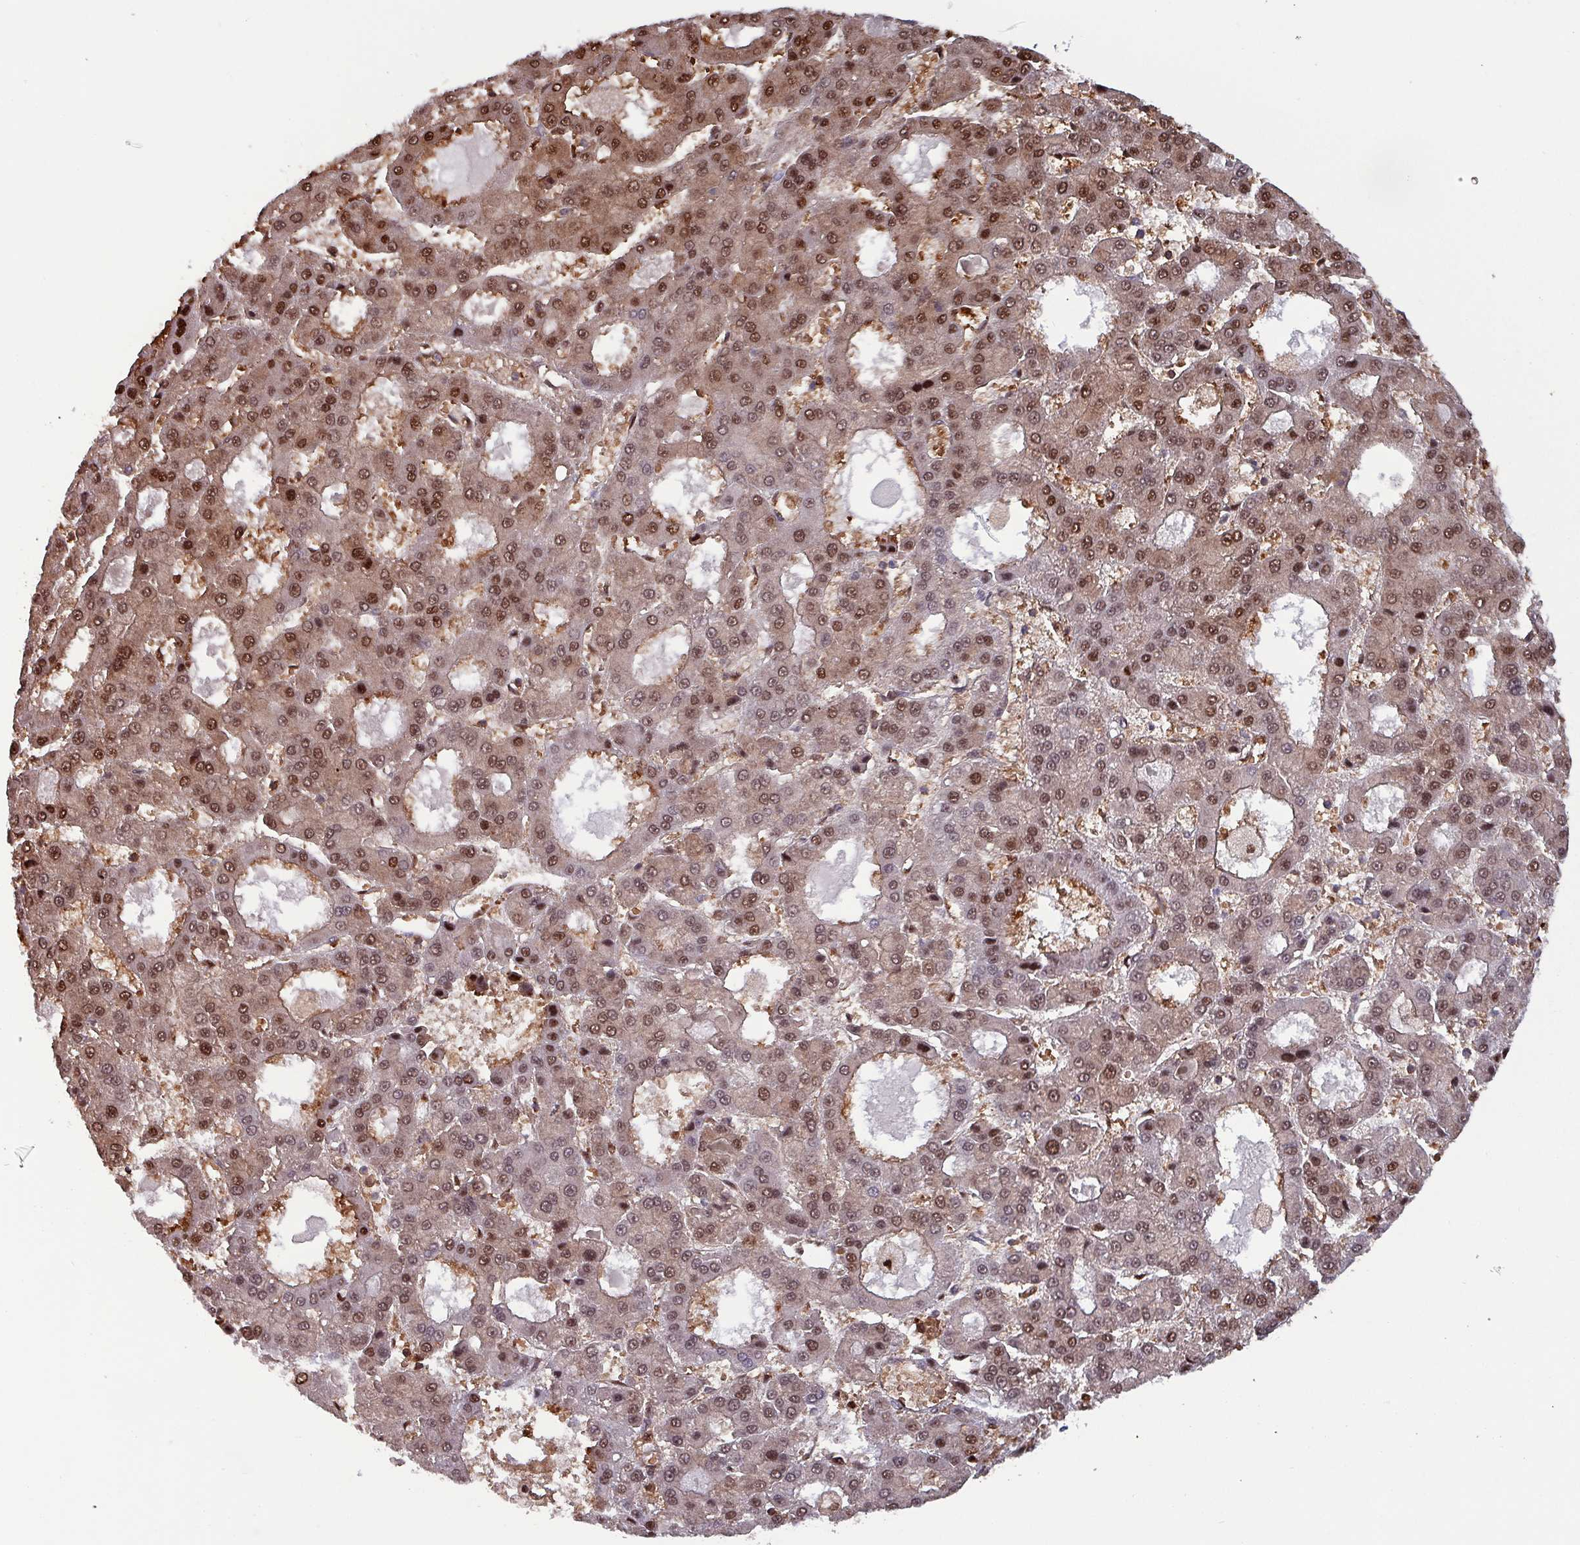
{"staining": {"intensity": "moderate", "quantity": ">75%", "location": "cytoplasmic/membranous,nuclear"}, "tissue": "liver cancer", "cell_type": "Tumor cells", "image_type": "cancer", "snomed": [{"axis": "morphology", "description": "Carcinoma, Hepatocellular, NOS"}, {"axis": "topography", "description": "Liver"}], "caption": "Tumor cells reveal medium levels of moderate cytoplasmic/membranous and nuclear staining in approximately >75% of cells in human liver cancer (hepatocellular carcinoma). Using DAB (3,3'-diaminobenzidine) (brown) and hematoxylin (blue) stains, captured at high magnification using brightfield microscopy.", "gene": "PSMB8", "patient": {"sex": "male", "age": 70}}